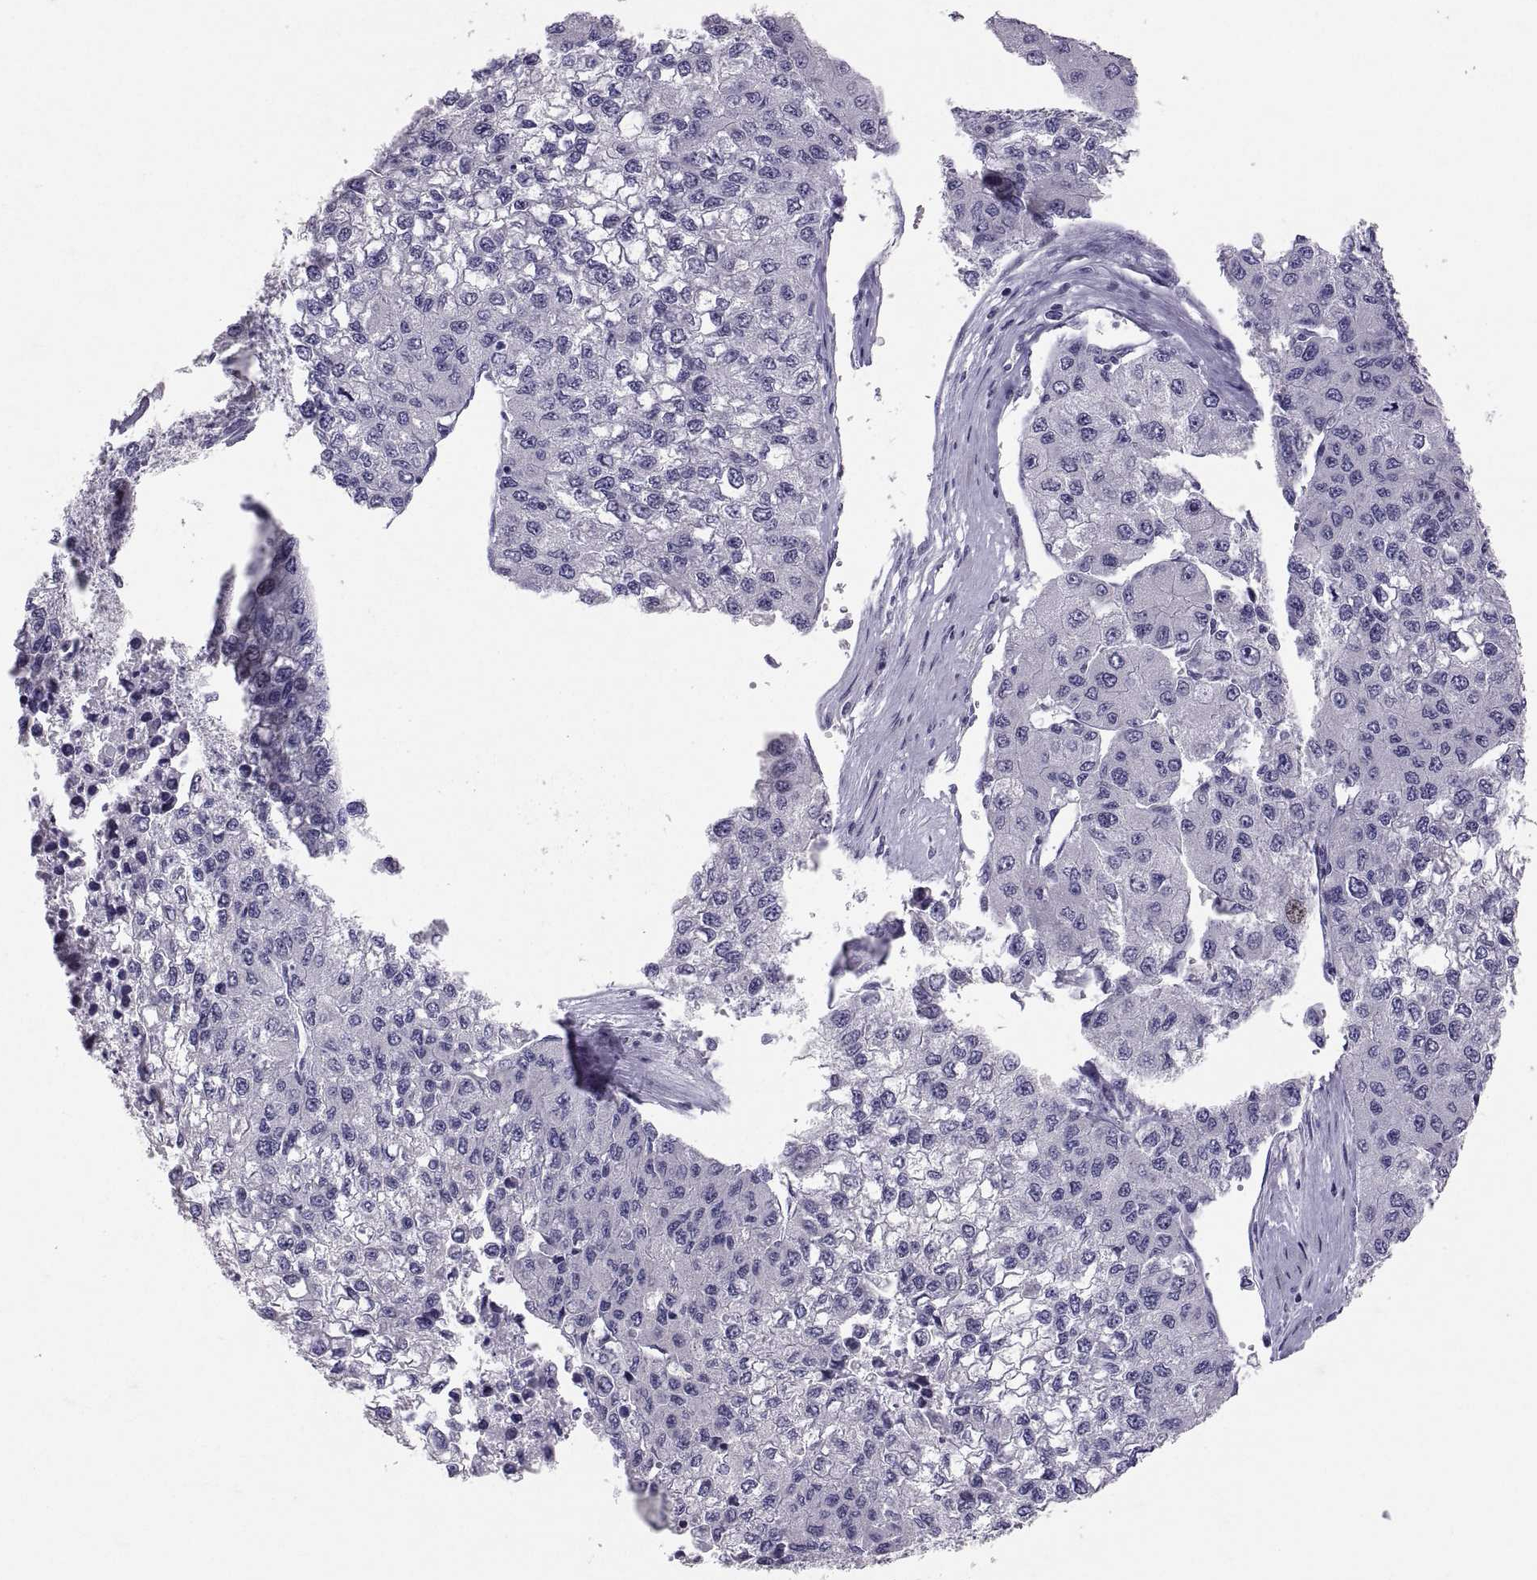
{"staining": {"intensity": "negative", "quantity": "none", "location": "none"}, "tissue": "liver cancer", "cell_type": "Tumor cells", "image_type": "cancer", "snomed": [{"axis": "morphology", "description": "Carcinoma, Hepatocellular, NOS"}, {"axis": "topography", "description": "Liver"}], "caption": "DAB (3,3'-diaminobenzidine) immunohistochemical staining of liver hepatocellular carcinoma demonstrates no significant expression in tumor cells.", "gene": "PTN", "patient": {"sex": "female", "age": 66}}